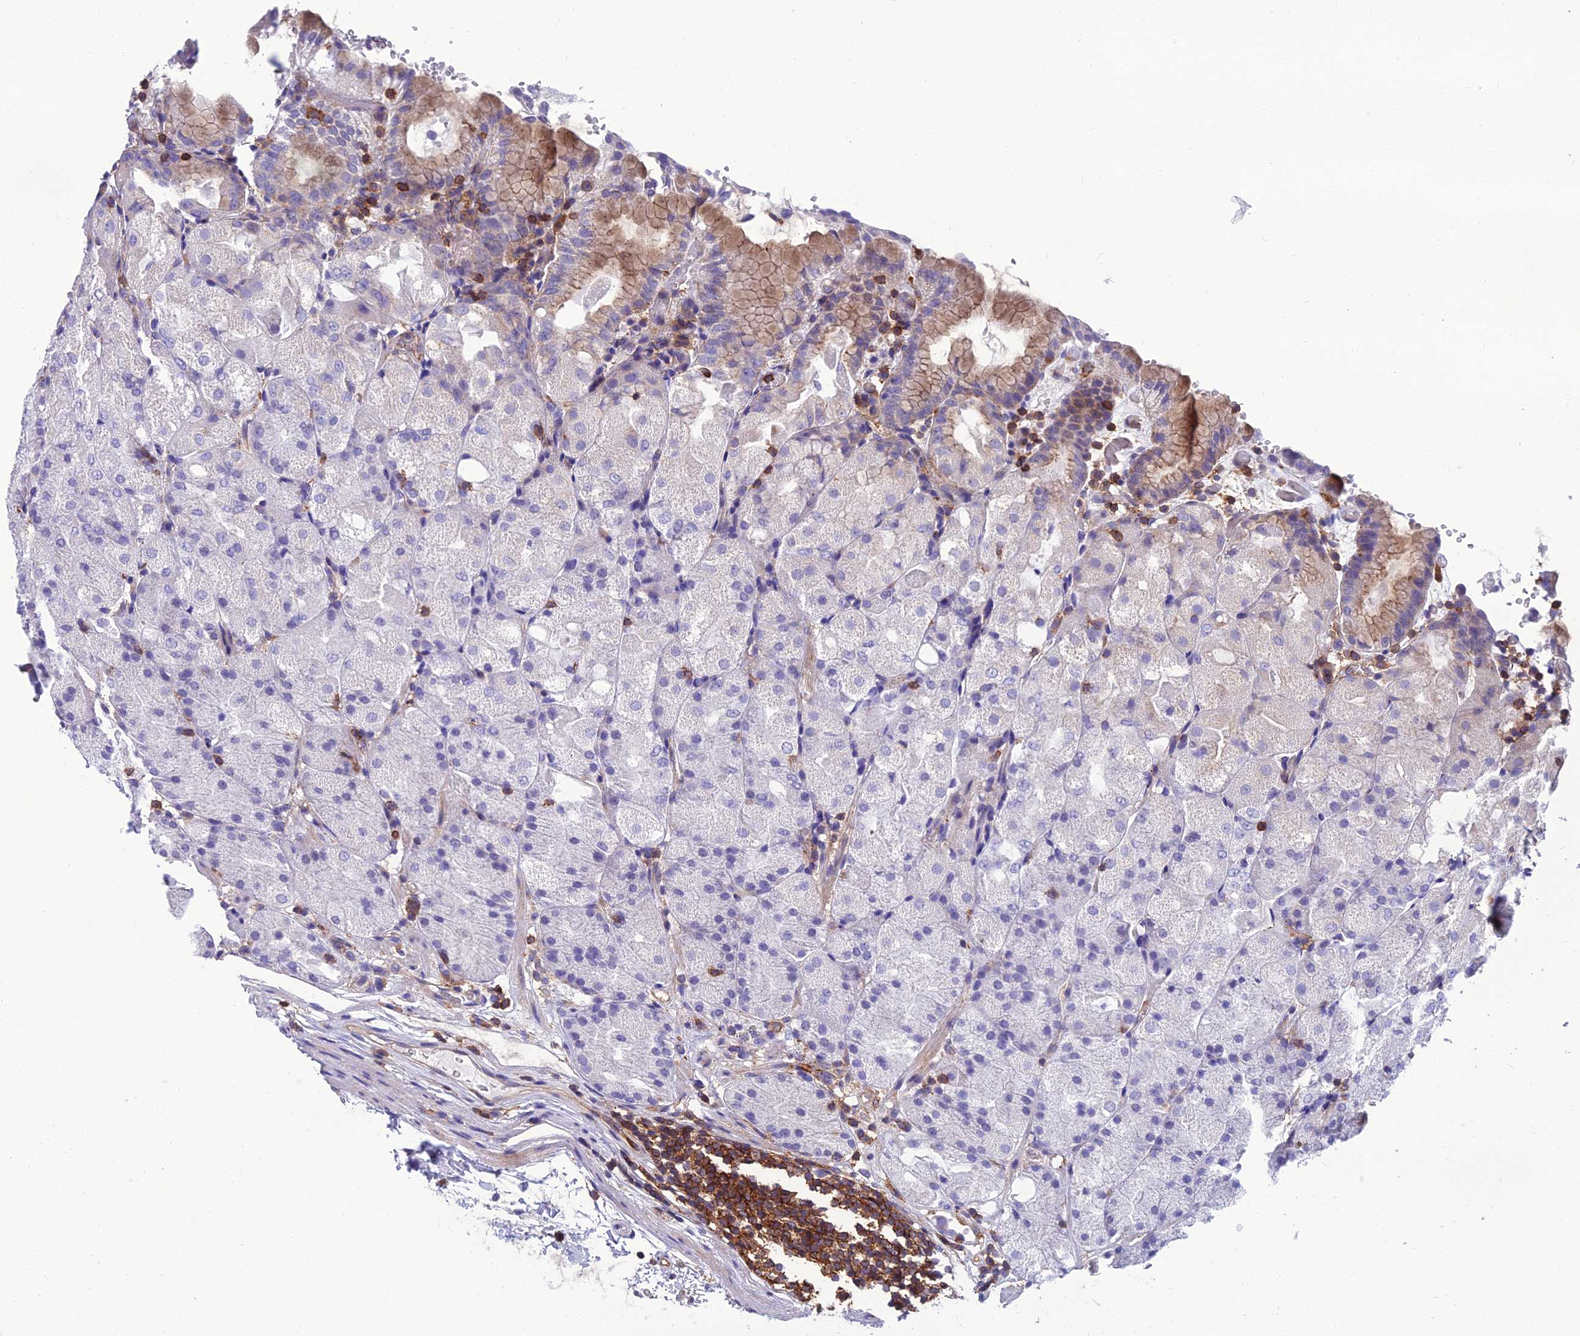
{"staining": {"intensity": "moderate", "quantity": "25%-75%", "location": "cytoplasmic/membranous"}, "tissue": "stomach", "cell_type": "Glandular cells", "image_type": "normal", "snomed": [{"axis": "morphology", "description": "Normal tissue, NOS"}, {"axis": "topography", "description": "Stomach, upper"}, {"axis": "topography", "description": "Stomach, lower"}], "caption": "This micrograph reveals immunohistochemistry staining of unremarkable human stomach, with medium moderate cytoplasmic/membranous expression in about 25%-75% of glandular cells.", "gene": "PPP1R18", "patient": {"sex": "male", "age": 62}}